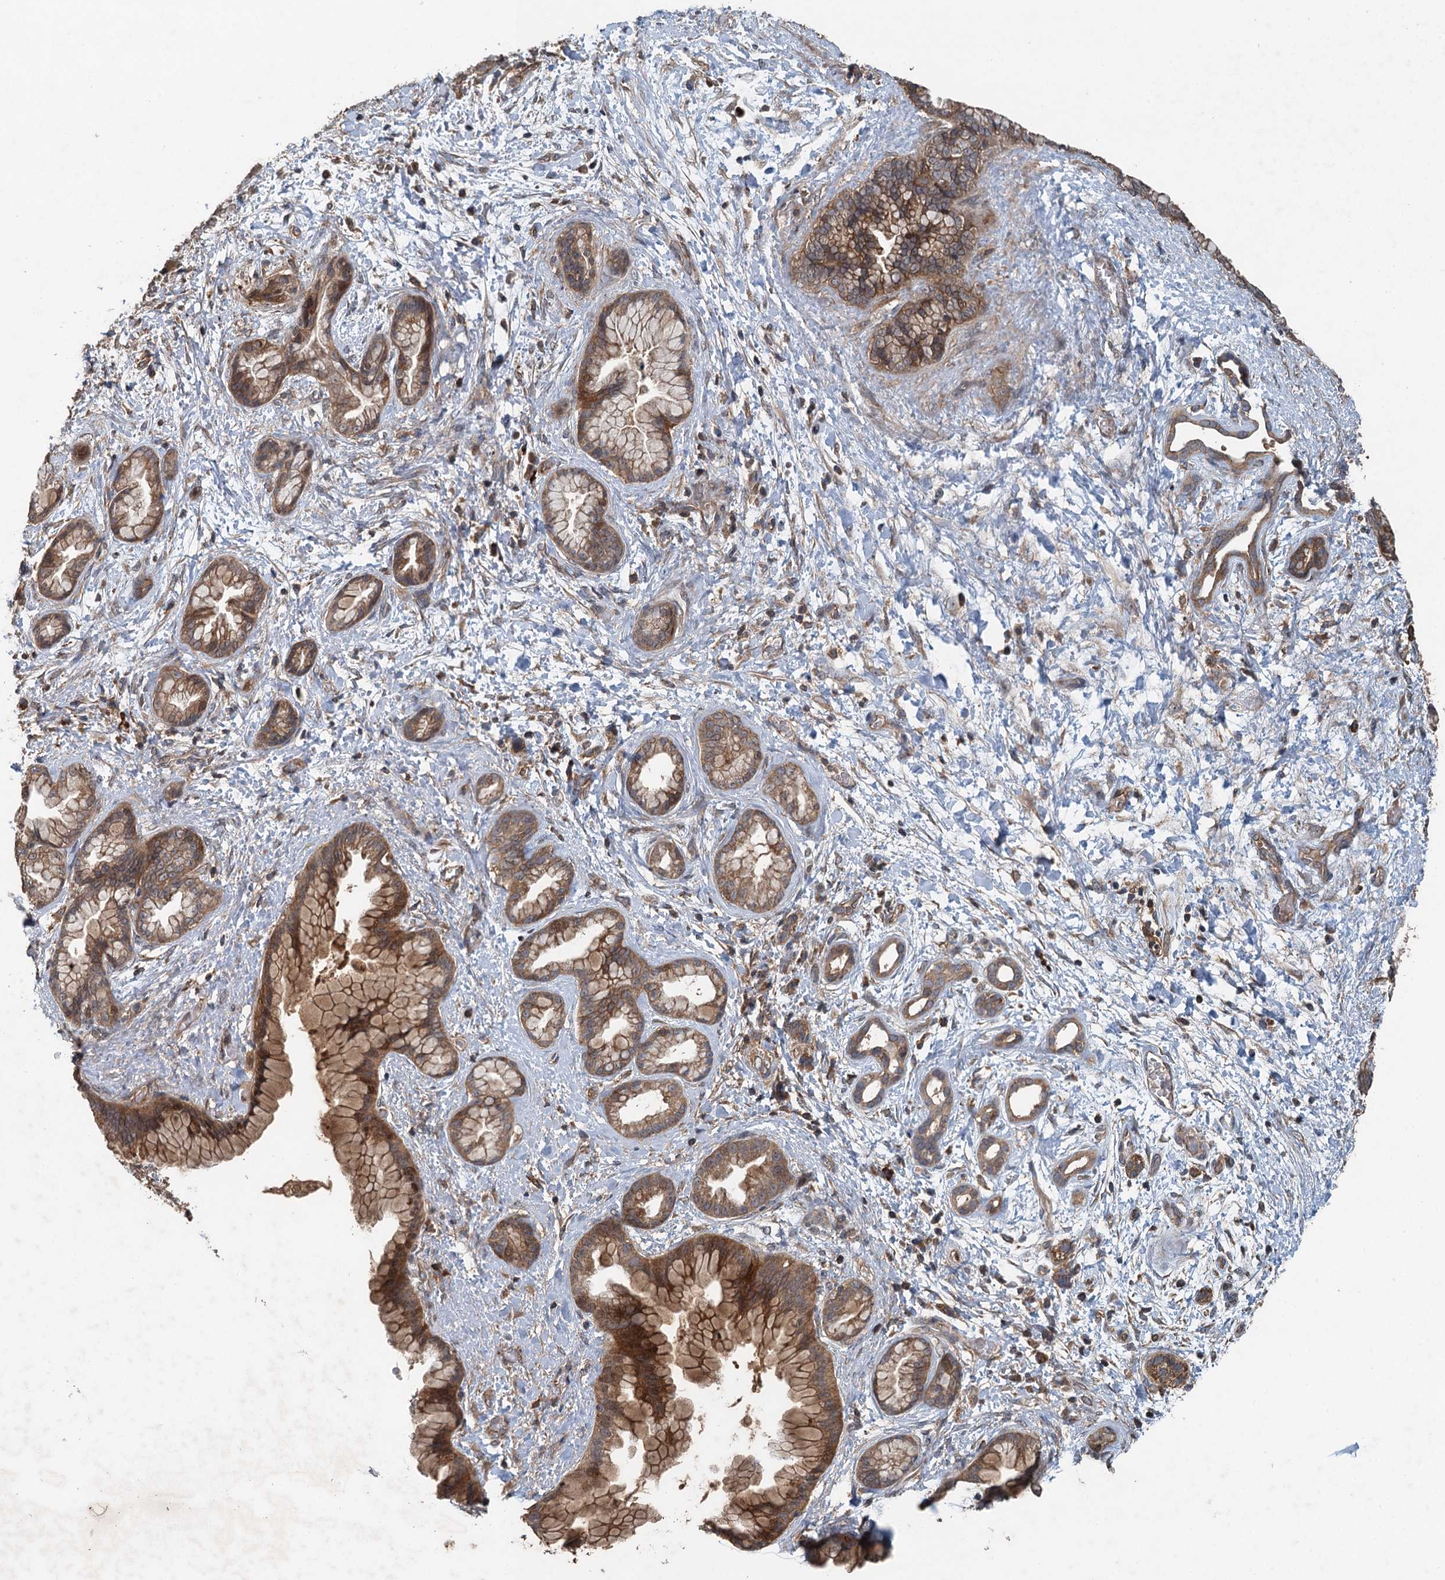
{"staining": {"intensity": "moderate", "quantity": ">75%", "location": "cytoplasmic/membranous"}, "tissue": "pancreatic cancer", "cell_type": "Tumor cells", "image_type": "cancer", "snomed": [{"axis": "morphology", "description": "Adenocarcinoma, NOS"}, {"axis": "topography", "description": "Pancreas"}], "caption": "This is an image of immunohistochemistry (IHC) staining of pancreatic cancer, which shows moderate staining in the cytoplasmic/membranous of tumor cells.", "gene": "BORCS5", "patient": {"sex": "female", "age": 78}}